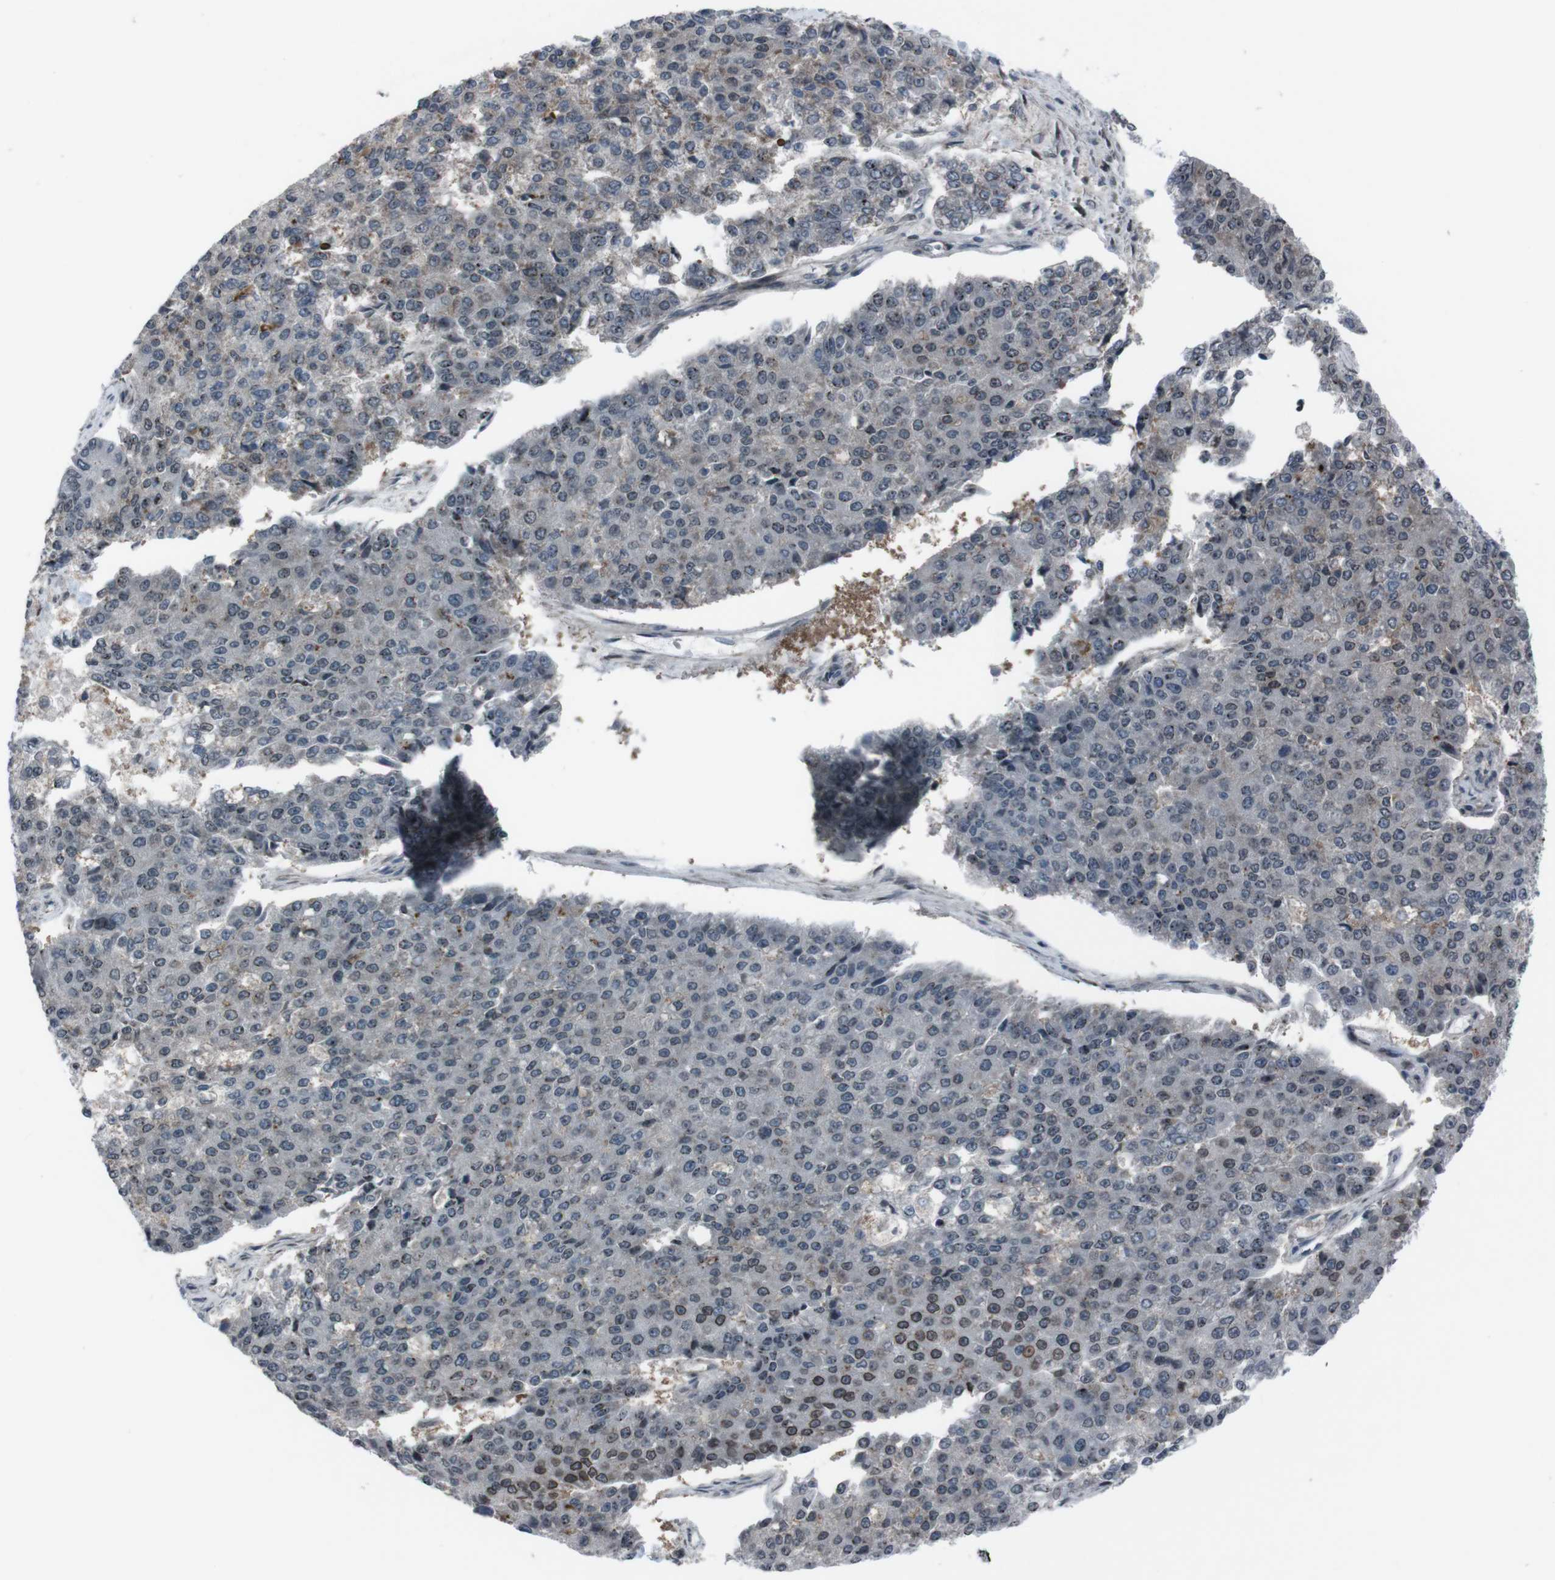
{"staining": {"intensity": "moderate", "quantity": "<25%", "location": "cytoplasmic/membranous,nuclear"}, "tissue": "pancreatic cancer", "cell_type": "Tumor cells", "image_type": "cancer", "snomed": [{"axis": "morphology", "description": "Adenocarcinoma, NOS"}, {"axis": "topography", "description": "Pancreas"}], "caption": "A low amount of moderate cytoplasmic/membranous and nuclear staining is seen in about <25% of tumor cells in adenocarcinoma (pancreatic) tissue.", "gene": "SS18L1", "patient": {"sex": "male", "age": 50}}